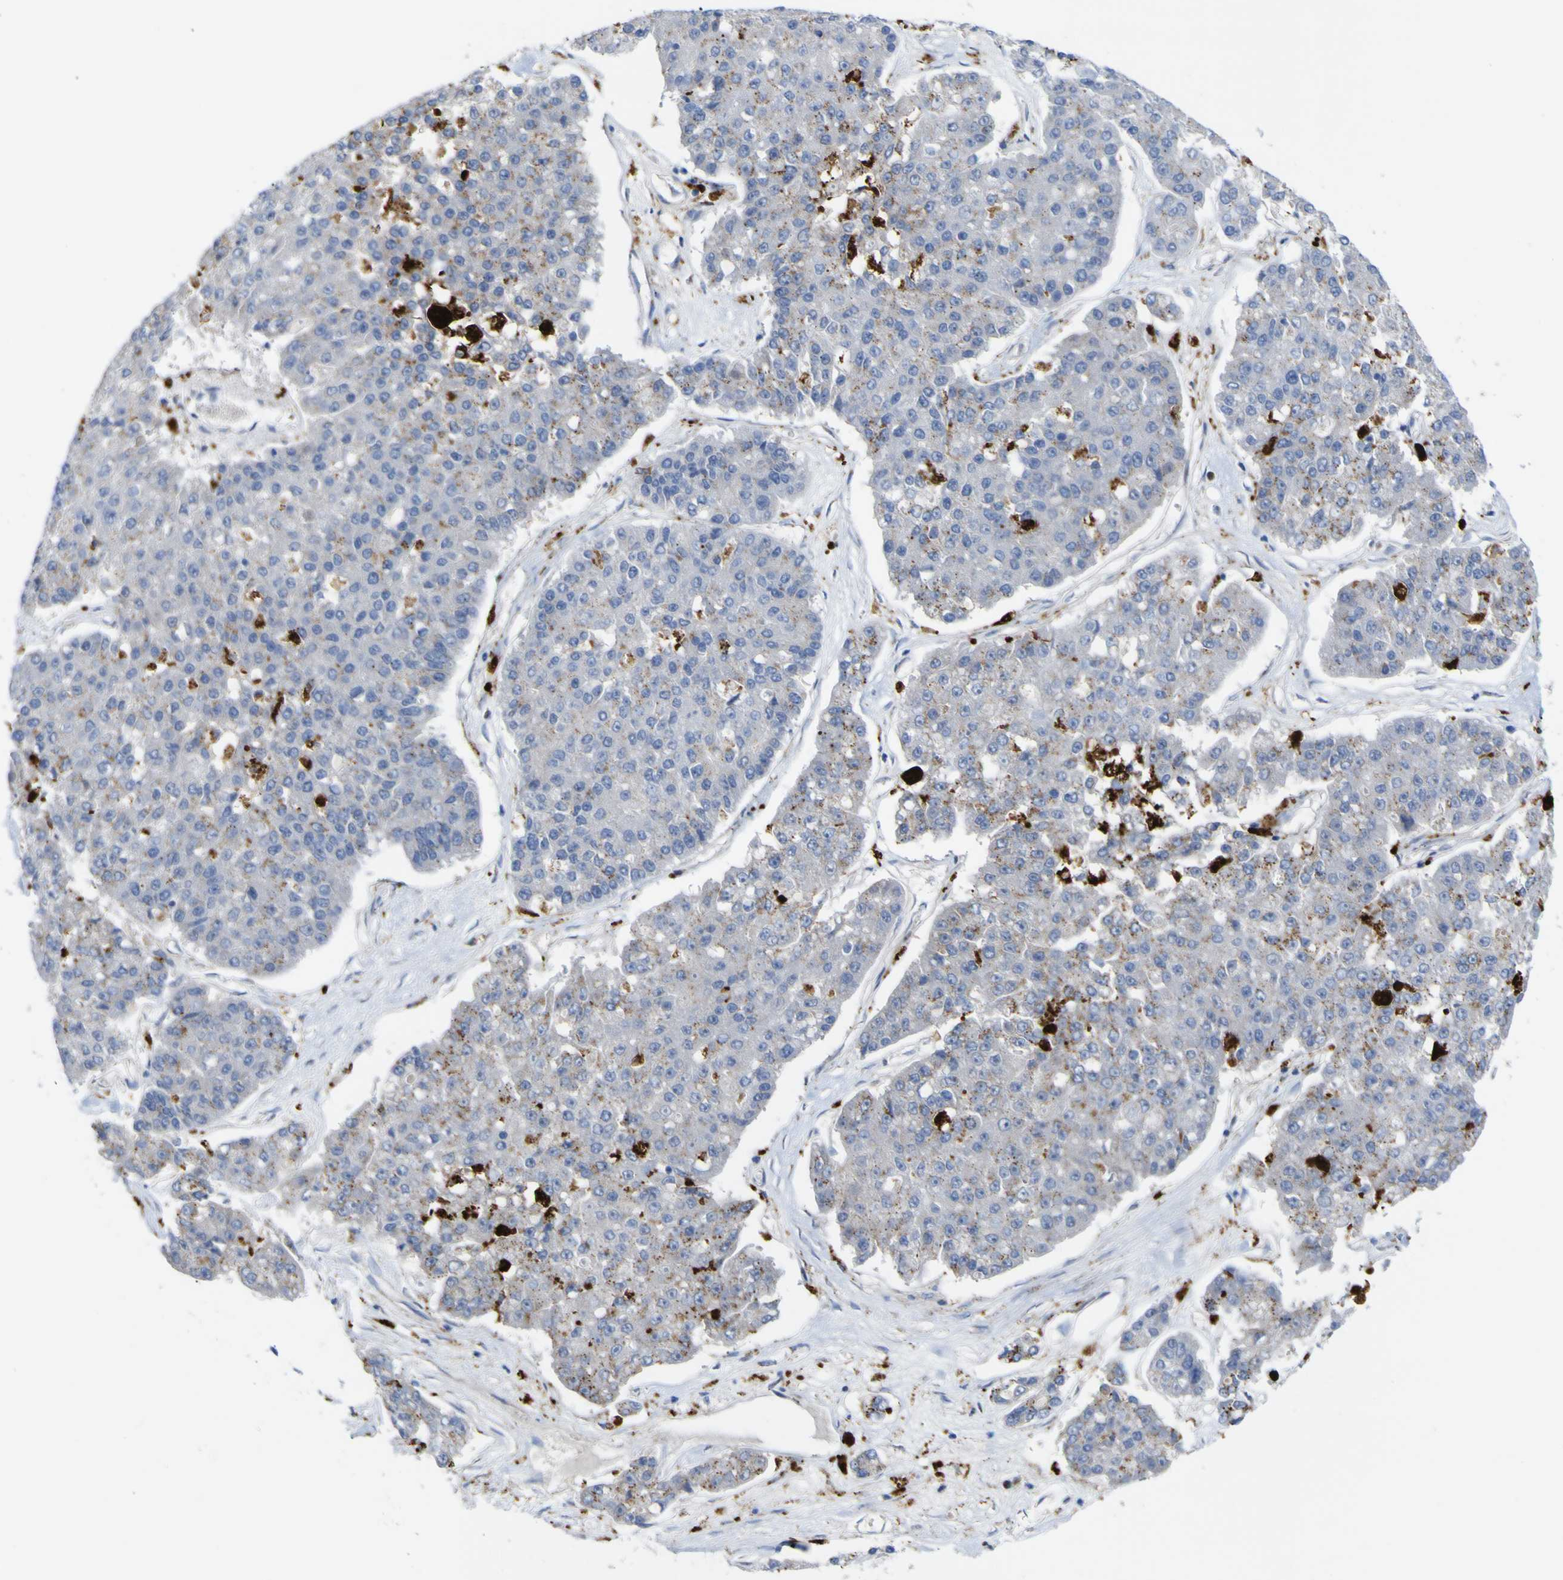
{"staining": {"intensity": "weak", "quantity": "<25%", "location": "cytoplasmic/membranous"}, "tissue": "pancreatic cancer", "cell_type": "Tumor cells", "image_type": "cancer", "snomed": [{"axis": "morphology", "description": "Adenocarcinoma, NOS"}, {"axis": "topography", "description": "Pancreas"}], "caption": "An image of adenocarcinoma (pancreatic) stained for a protein reveals no brown staining in tumor cells.", "gene": "PTPRF", "patient": {"sex": "male", "age": 50}}